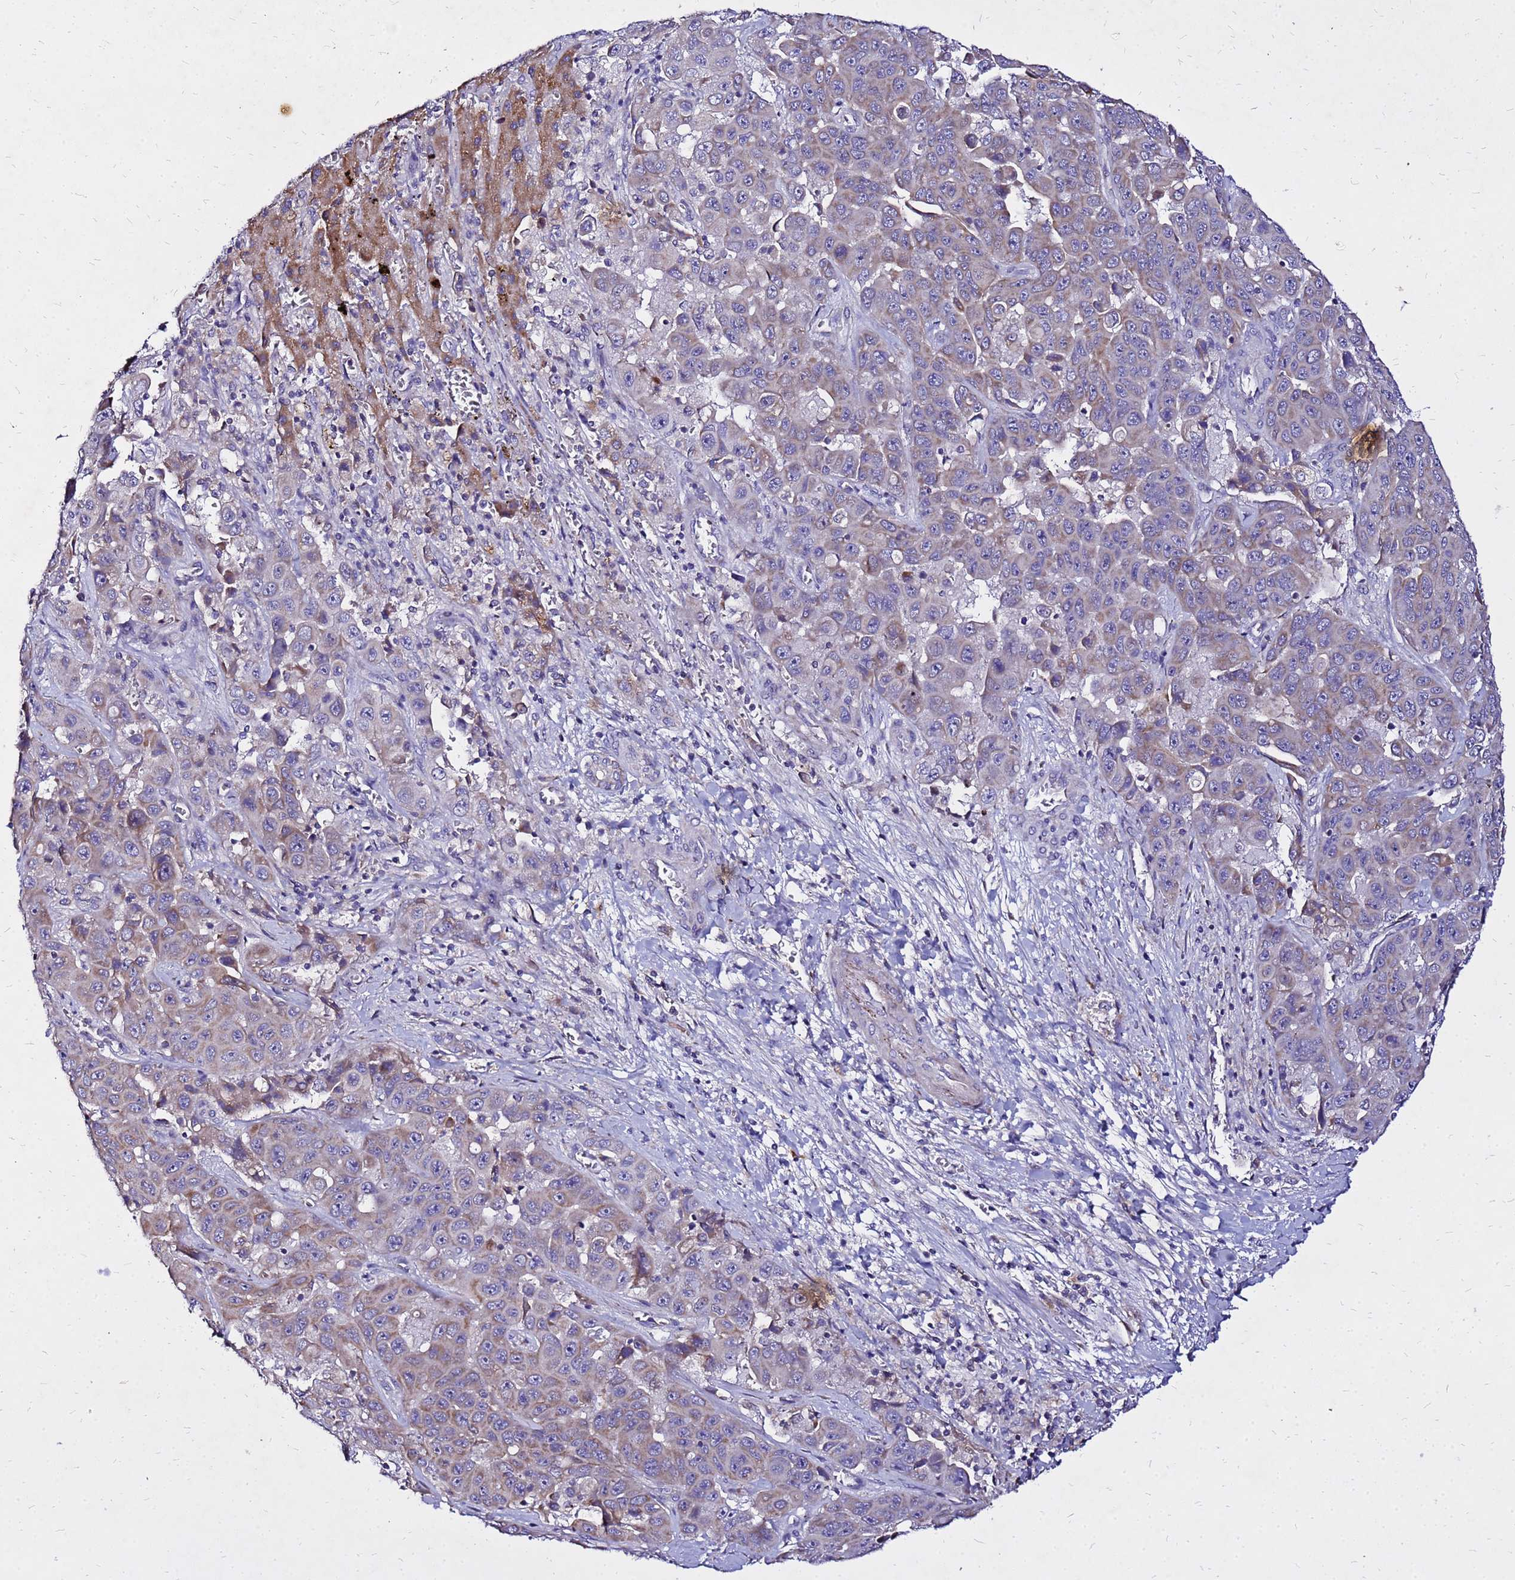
{"staining": {"intensity": "weak", "quantity": "25%-75%", "location": "cytoplasmic/membranous"}, "tissue": "liver cancer", "cell_type": "Tumor cells", "image_type": "cancer", "snomed": [{"axis": "morphology", "description": "Cholangiocarcinoma"}, {"axis": "topography", "description": "Liver"}], "caption": "DAB (3,3'-diaminobenzidine) immunohistochemical staining of cholangiocarcinoma (liver) exhibits weak cytoplasmic/membranous protein expression in about 25%-75% of tumor cells. The staining is performed using DAB brown chromogen to label protein expression. The nuclei are counter-stained blue using hematoxylin.", "gene": "COX14", "patient": {"sex": "female", "age": 52}}